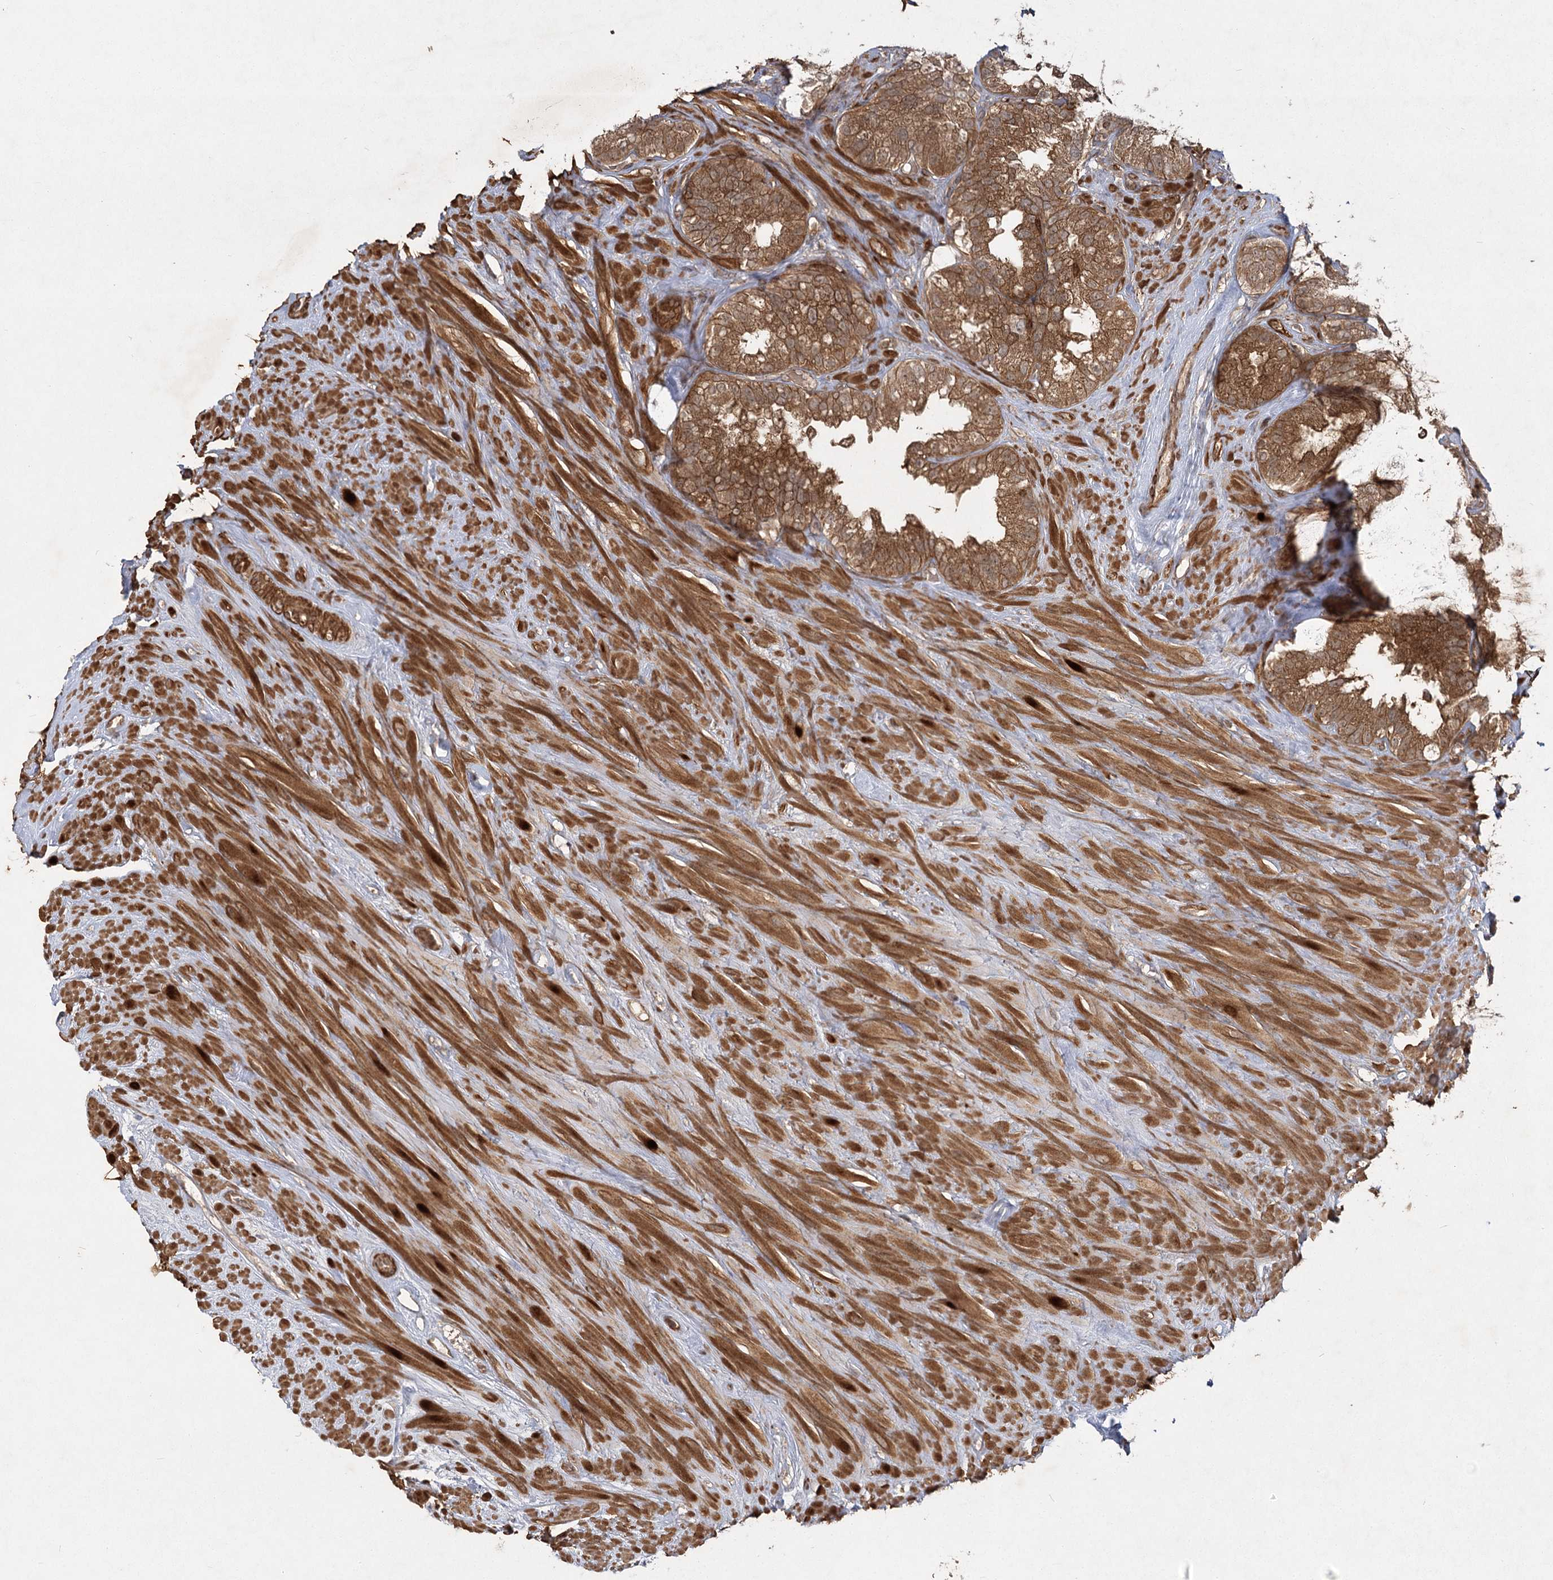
{"staining": {"intensity": "moderate", "quantity": ">75%", "location": "cytoplasmic/membranous"}, "tissue": "seminal vesicle", "cell_type": "Glandular cells", "image_type": "normal", "snomed": [{"axis": "morphology", "description": "Normal tissue, NOS"}, {"axis": "topography", "description": "Seminal veicle"}], "caption": "High-power microscopy captured an immunohistochemistry histopathology image of unremarkable seminal vesicle, revealing moderate cytoplasmic/membranous expression in approximately >75% of glandular cells.", "gene": "MDFIC", "patient": {"sex": "male", "age": 80}}